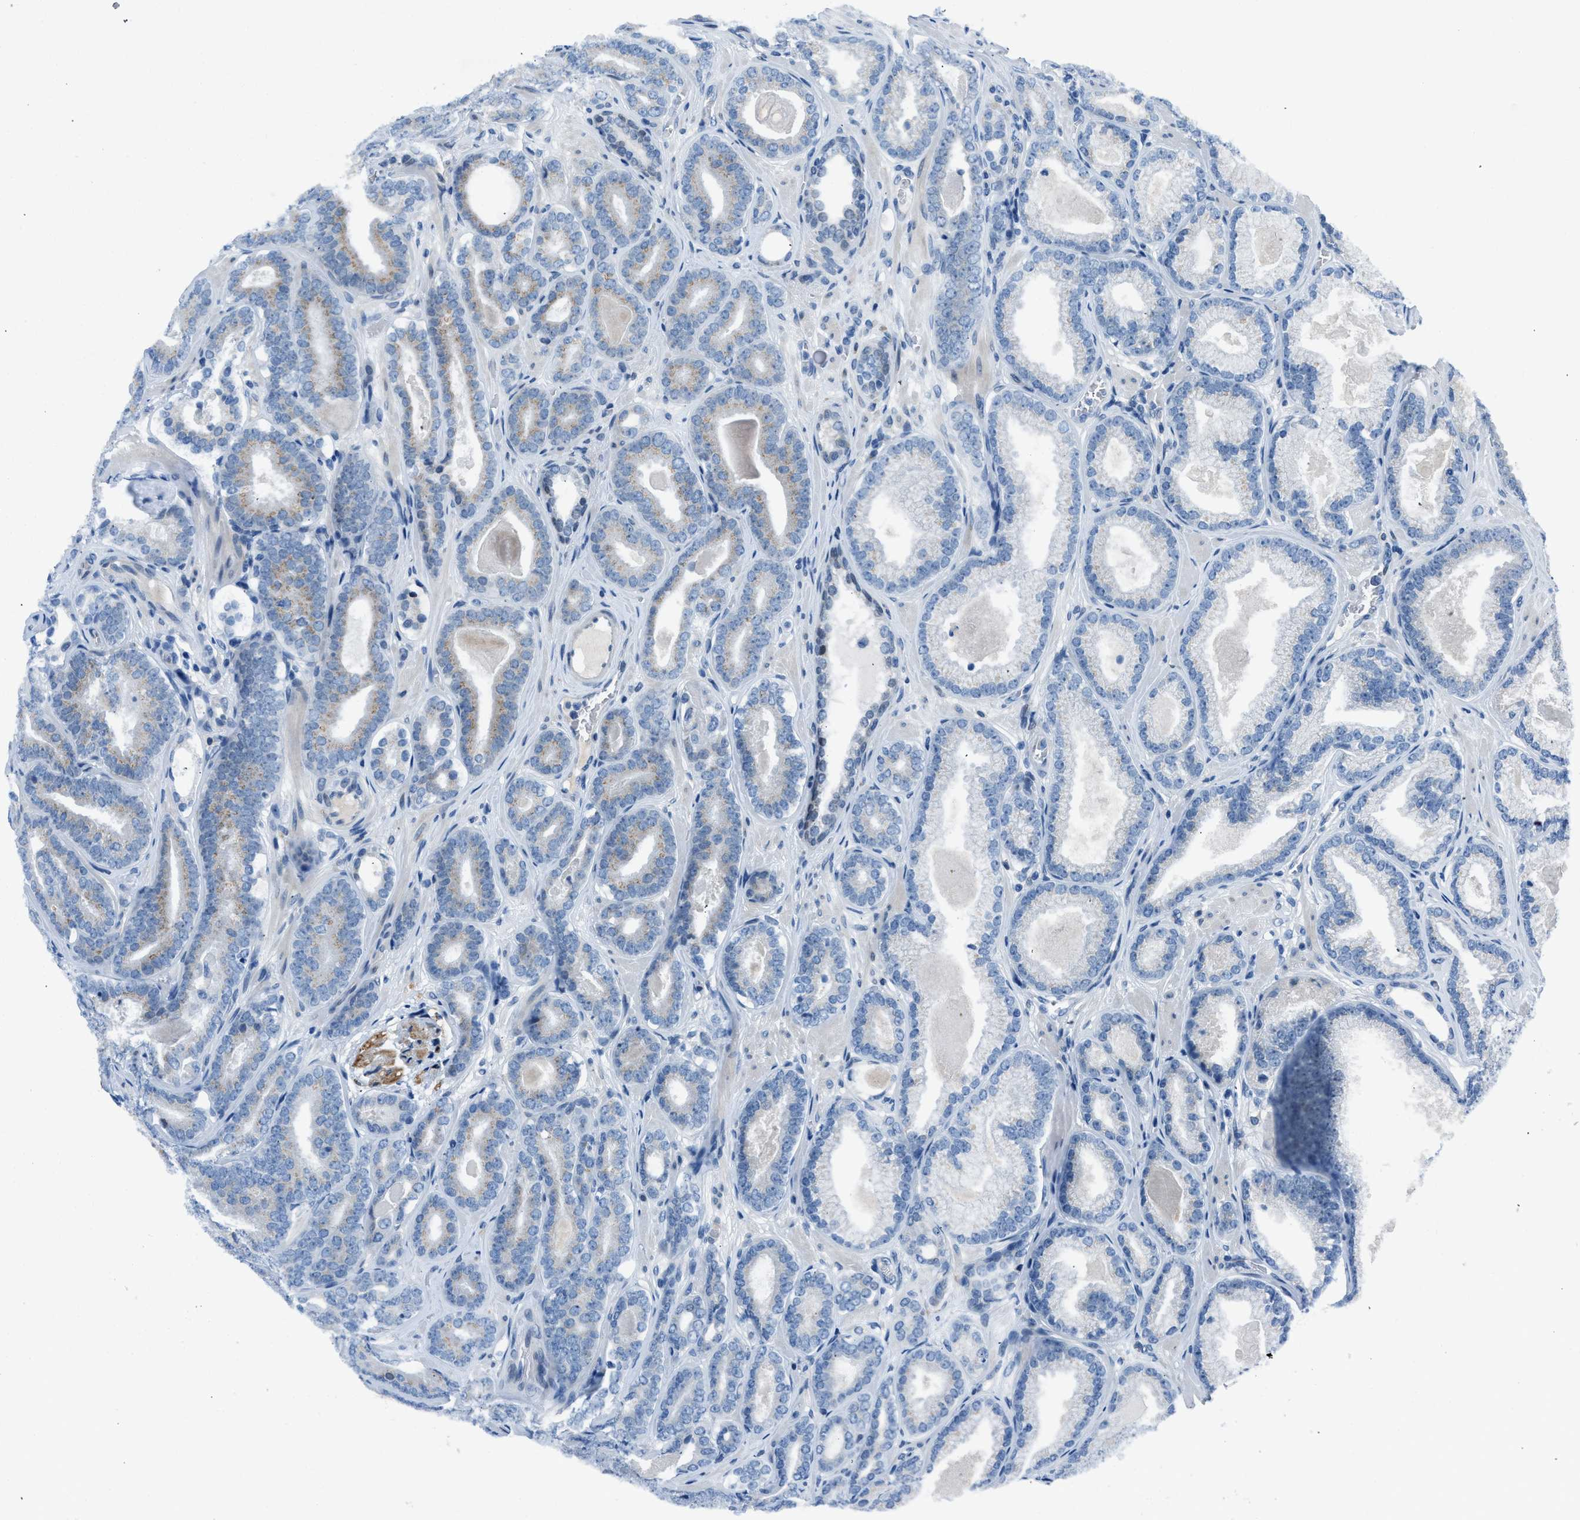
{"staining": {"intensity": "weak", "quantity": "<25%", "location": "cytoplasmic/membranous"}, "tissue": "prostate cancer", "cell_type": "Tumor cells", "image_type": "cancer", "snomed": [{"axis": "morphology", "description": "Adenocarcinoma, High grade"}, {"axis": "topography", "description": "Prostate"}], "caption": "An immunohistochemistry (IHC) image of prostate high-grade adenocarcinoma is shown. There is no staining in tumor cells of prostate high-grade adenocarcinoma.", "gene": "RNF41", "patient": {"sex": "male", "age": 60}}